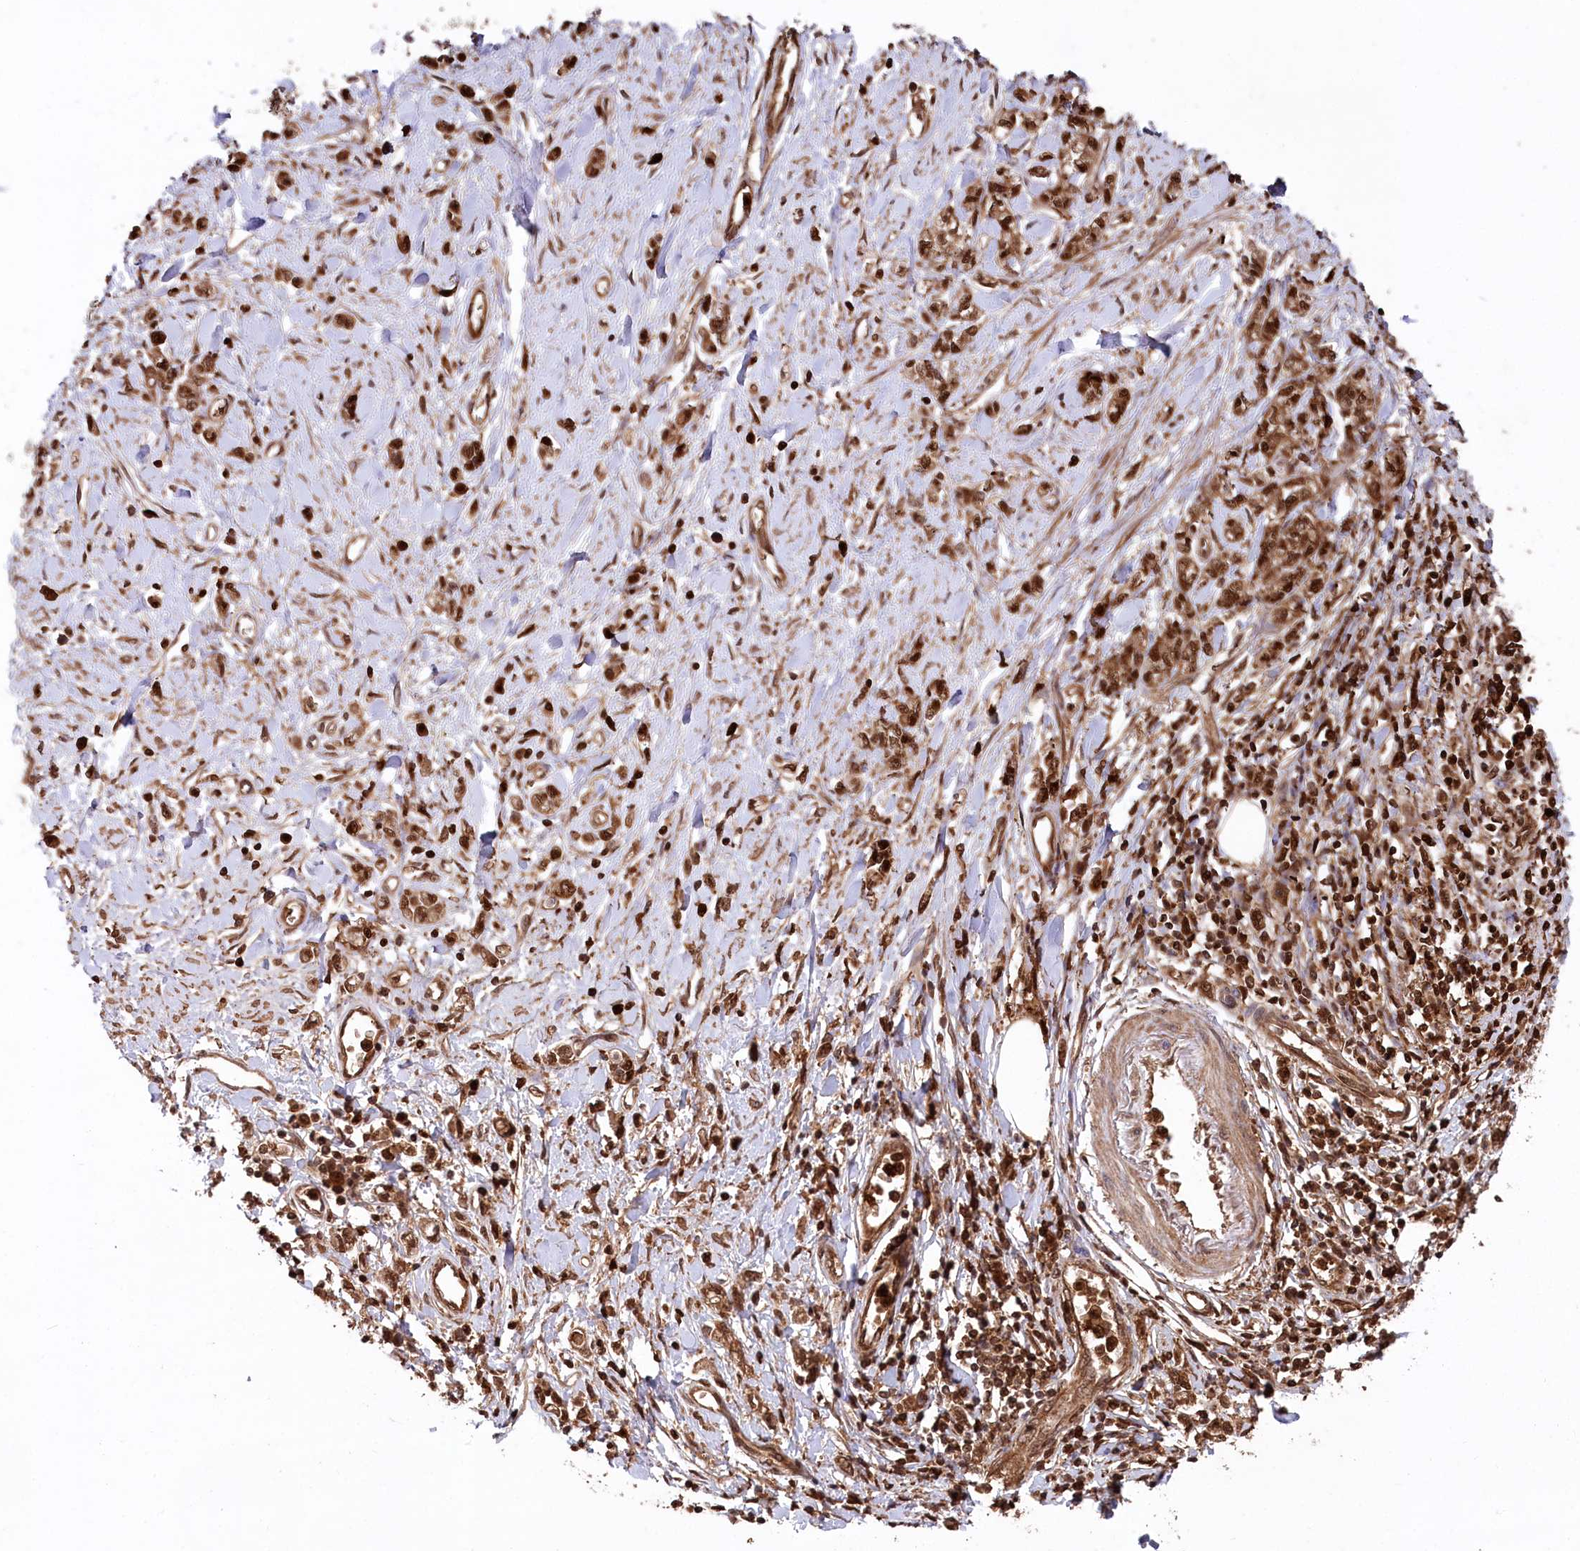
{"staining": {"intensity": "strong", "quantity": ">75%", "location": "cytoplasmic/membranous"}, "tissue": "stomach cancer", "cell_type": "Tumor cells", "image_type": "cancer", "snomed": [{"axis": "morphology", "description": "Adenocarcinoma, NOS"}, {"axis": "topography", "description": "Stomach"}], "caption": "Immunohistochemistry (IHC) of adenocarcinoma (stomach) reveals high levels of strong cytoplasmic/membranous expression in about >75% of tumor cells.", "gene": "LSG1", "patient": {"sex": "female", "age": 76}}